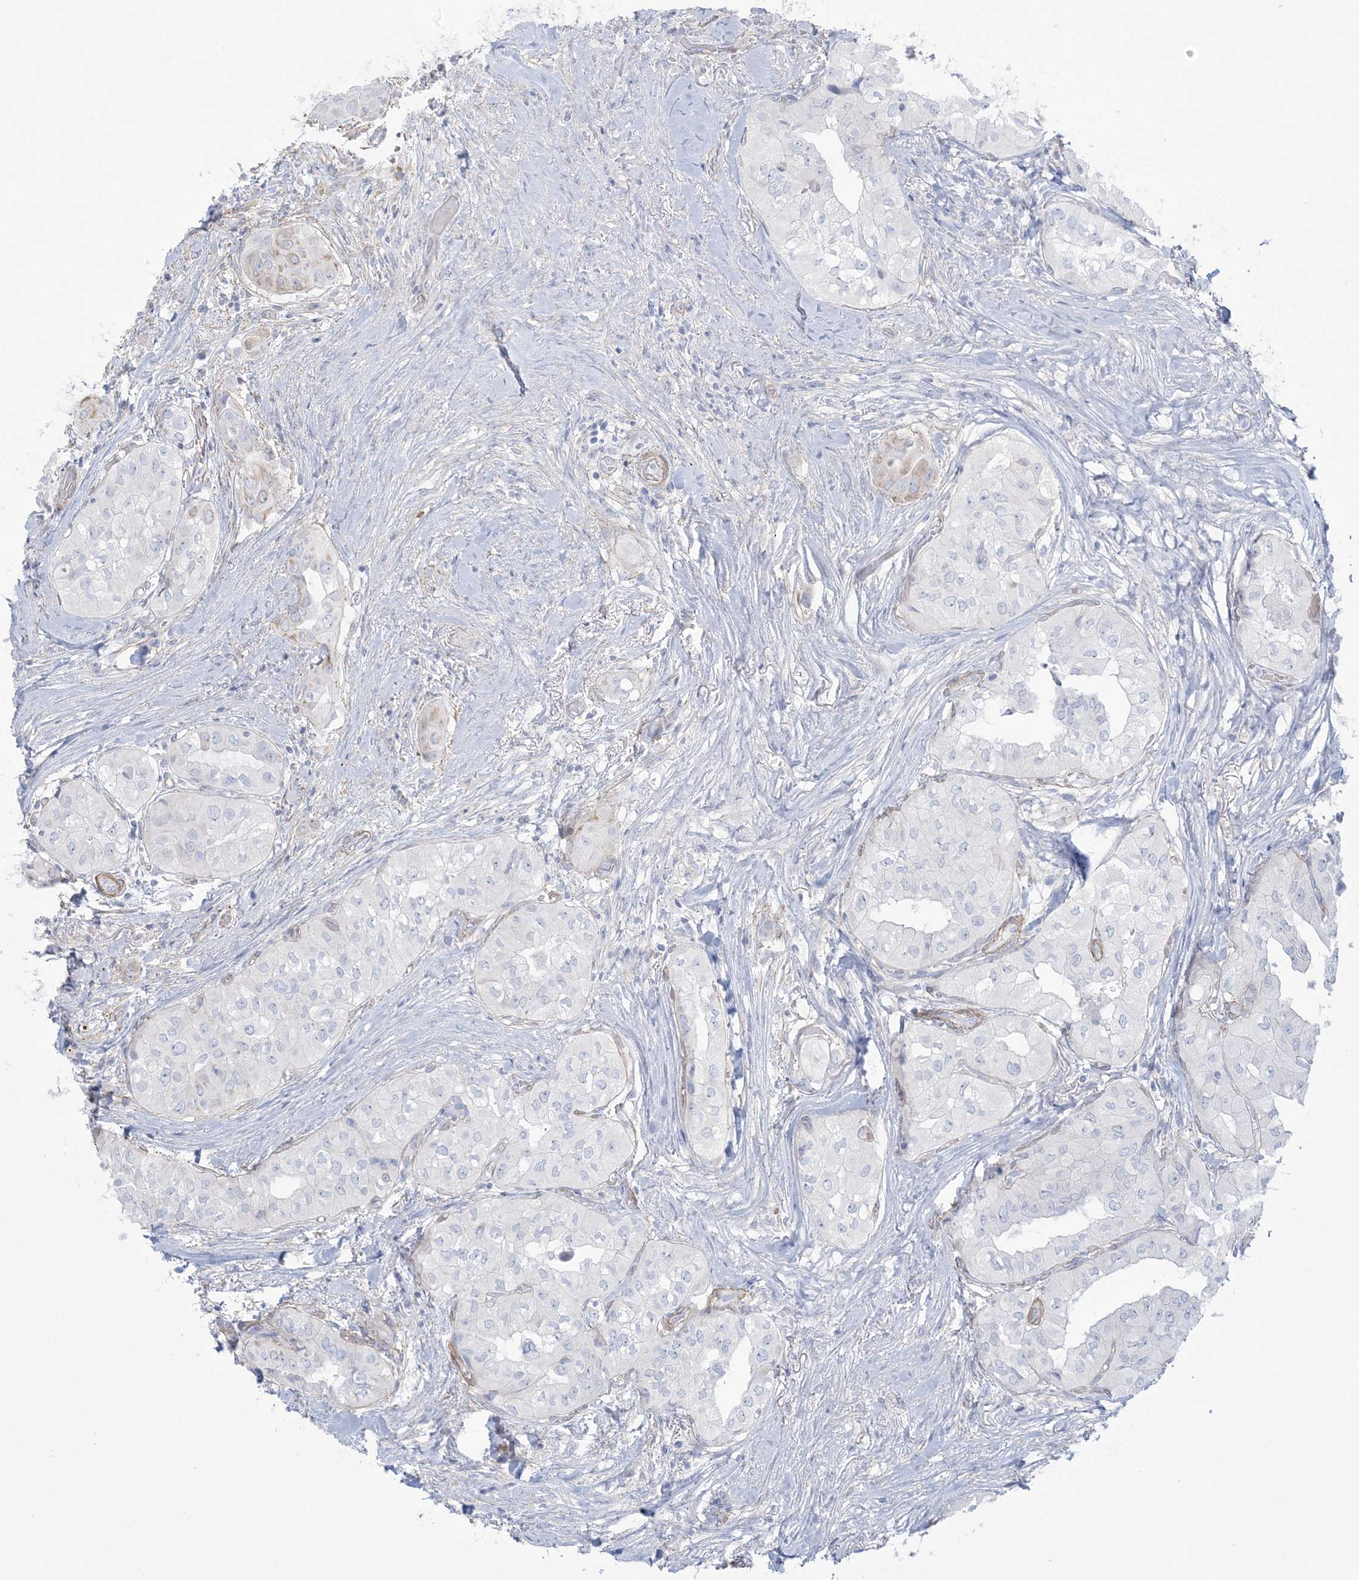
{"staining": {"intensity": "negative", "quantity": "none", "location": "none"}, "tissue": "thyroid cancer", "cell_type": "Tumor cells", "image_type": "cancer", "snomed": [{"axis": "morphology", "description": "Papillary adenocarcinoma, NOS"}, {"axis": "topography", "description": "Thyroid gland"}], "caption": "This micrograph is of thyroid cancer (papillary adenocarcinoma) stained with IHC to label a protein in brown with the nuclei are counter-stained blue. There is no staining in tumor cells.", "gene": "AGXT", "patient": {"sex": "female", "age": 59}}